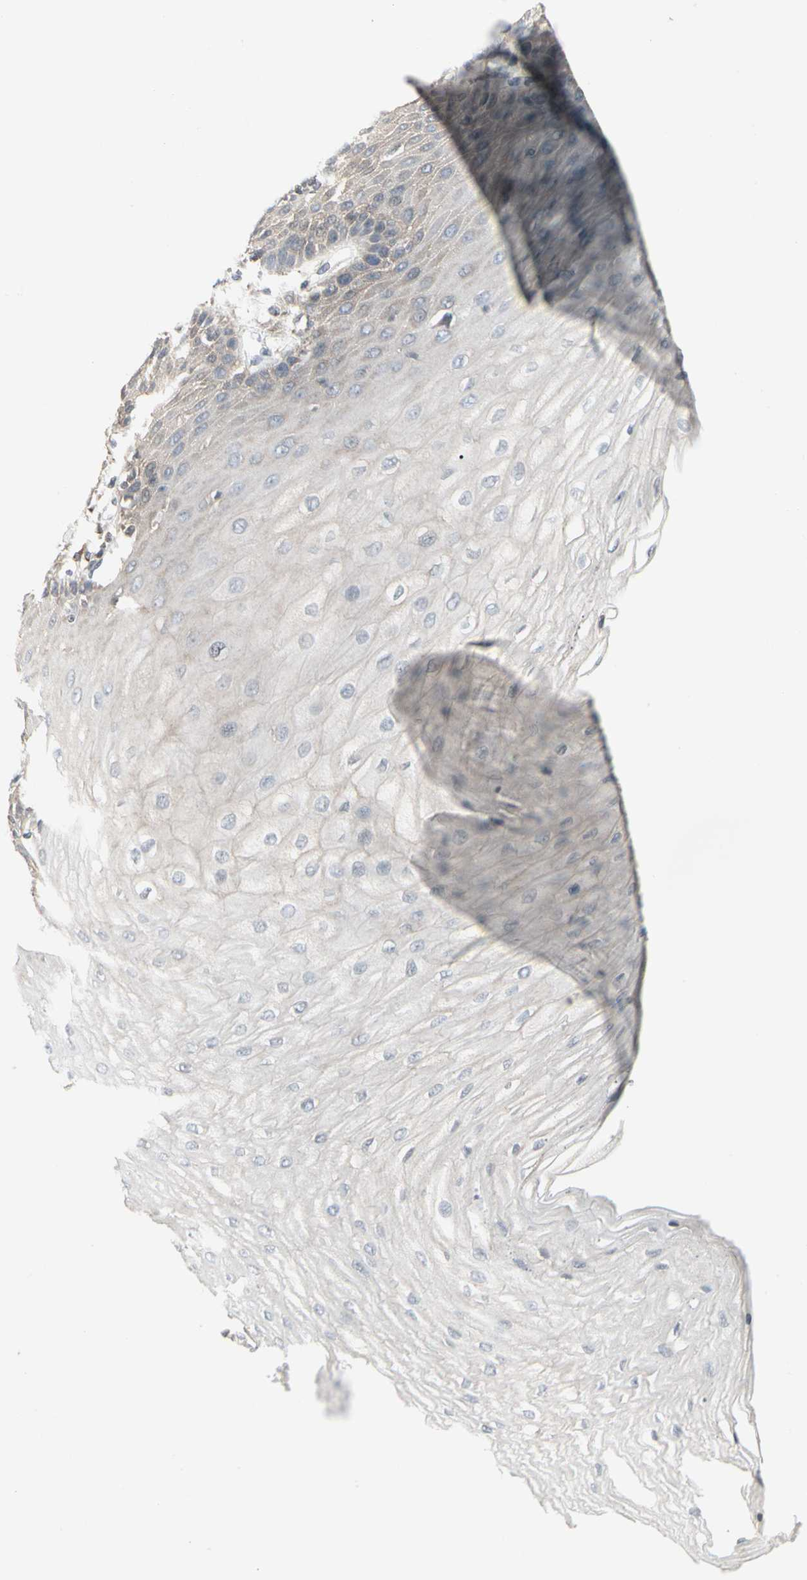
{"staining": {"intensity": "negative", "quantity": "none", "location": "none"}, "tissue": "esophagus", "cell_type": "Squamous epithelial cells", "image_type": "normal", "snomed": [{"axis": "morphology", "description": "Normal tissue, NOS"}, {"axis": "morphology", "description": "Squamous cell carcinoma, NOS"}, {"axis": "topography", "description": "Esophagus"}], "caption": "Esophagus stained for a protein using immunohistochemistry shows no positivity squamous epithelial cells.", "gene": "TMEM176A", "patient": {"sex": "male", "age": 65}}